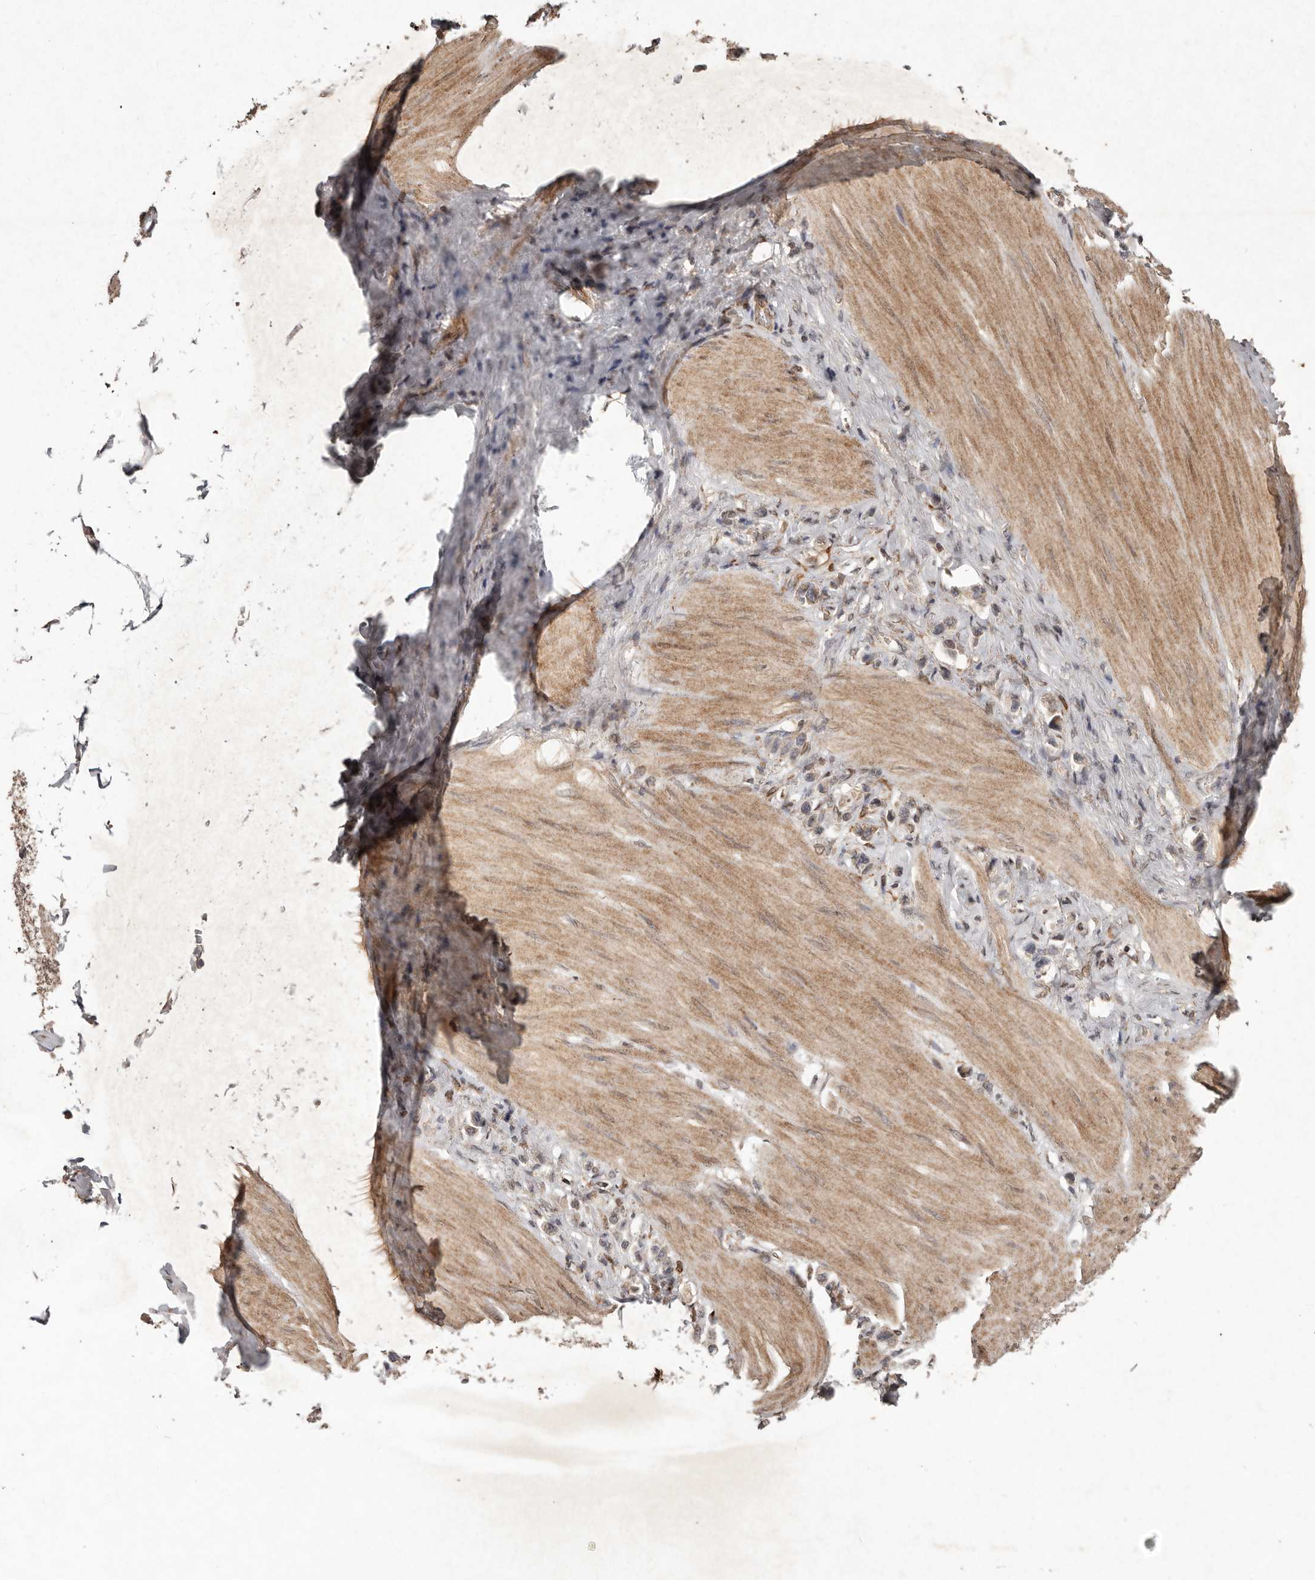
{"staining": {"intensity": "weak", "quantity": "<25%", "location": "cytoplasmic/membranous"}, "tissue": "stomach cancer", "cell_type": "Tumor cells", "image_type": "cancer", "snomed": [{"axis": "morphology", "description": "Adenocarcinoma, NOS"}, {"axis": "topography", "description": "Stomach"}], "caption": "This micrograph is of adenocarcinoma (stomach) stained with IHC to label a protein in brown with the nuclei are counter-stained blue. There is no staining in tumor cells.", "gene": "PLOD2", "patient": {"sex": "female", "age": 65}}